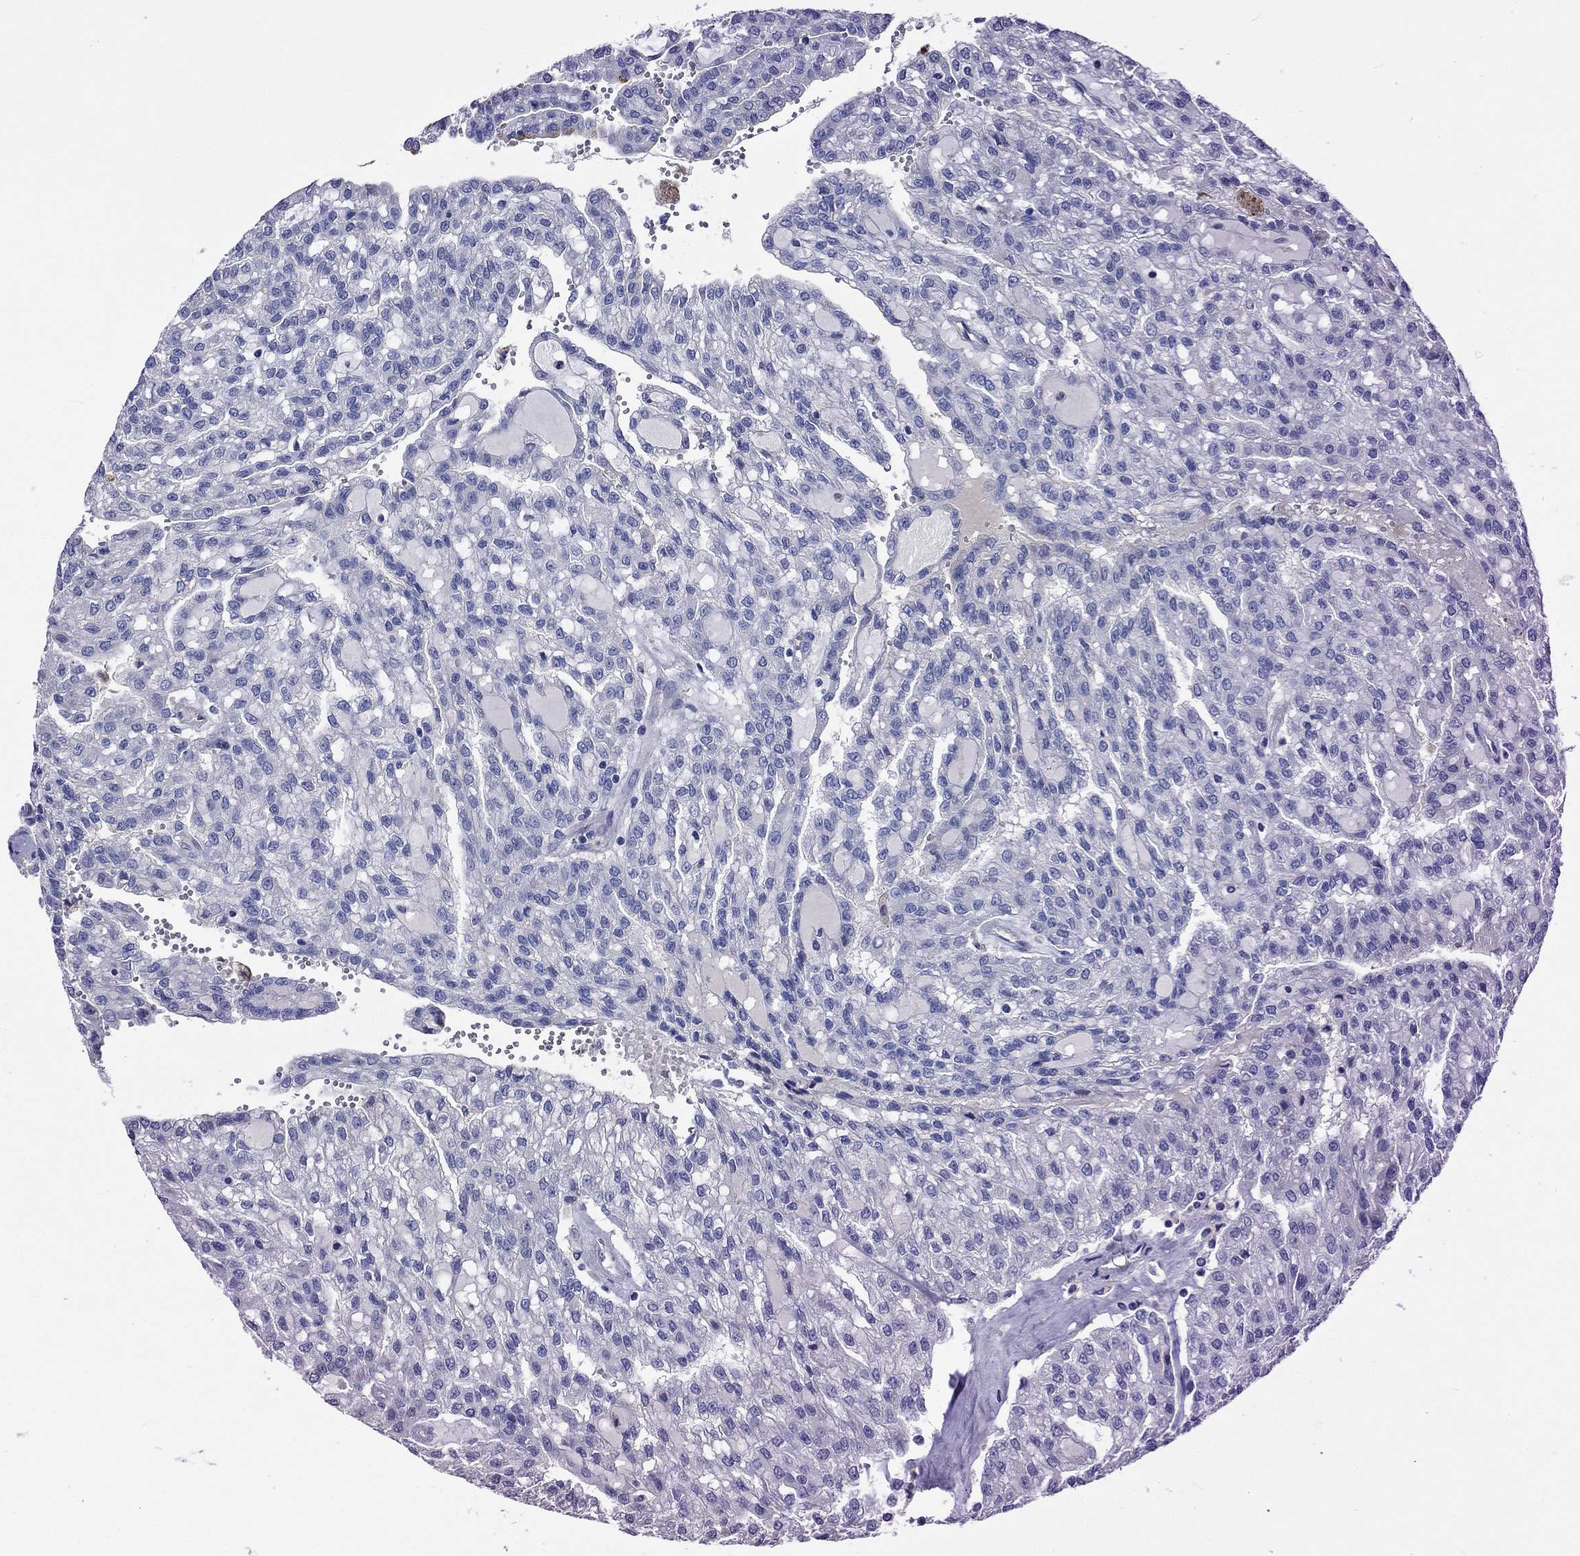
{"staining": {"intensity": "negative", "quantity": "none", "location": "none"}, "tissue": "renal cancer", "cell_type": "Tumor cells", "image_type": "cancer", "snomed": [{"axis": "morphology", "description": "Adenocarcinoma, NOS"}, {"axis": "topography", "description": "Kidney"}], "caption": "Photomicrograph shows no significant protein staining in tumor cells of renal adenocarcinoma.", "gene": "CNDP1", "patient": {"sex": "male", "age": 63}}